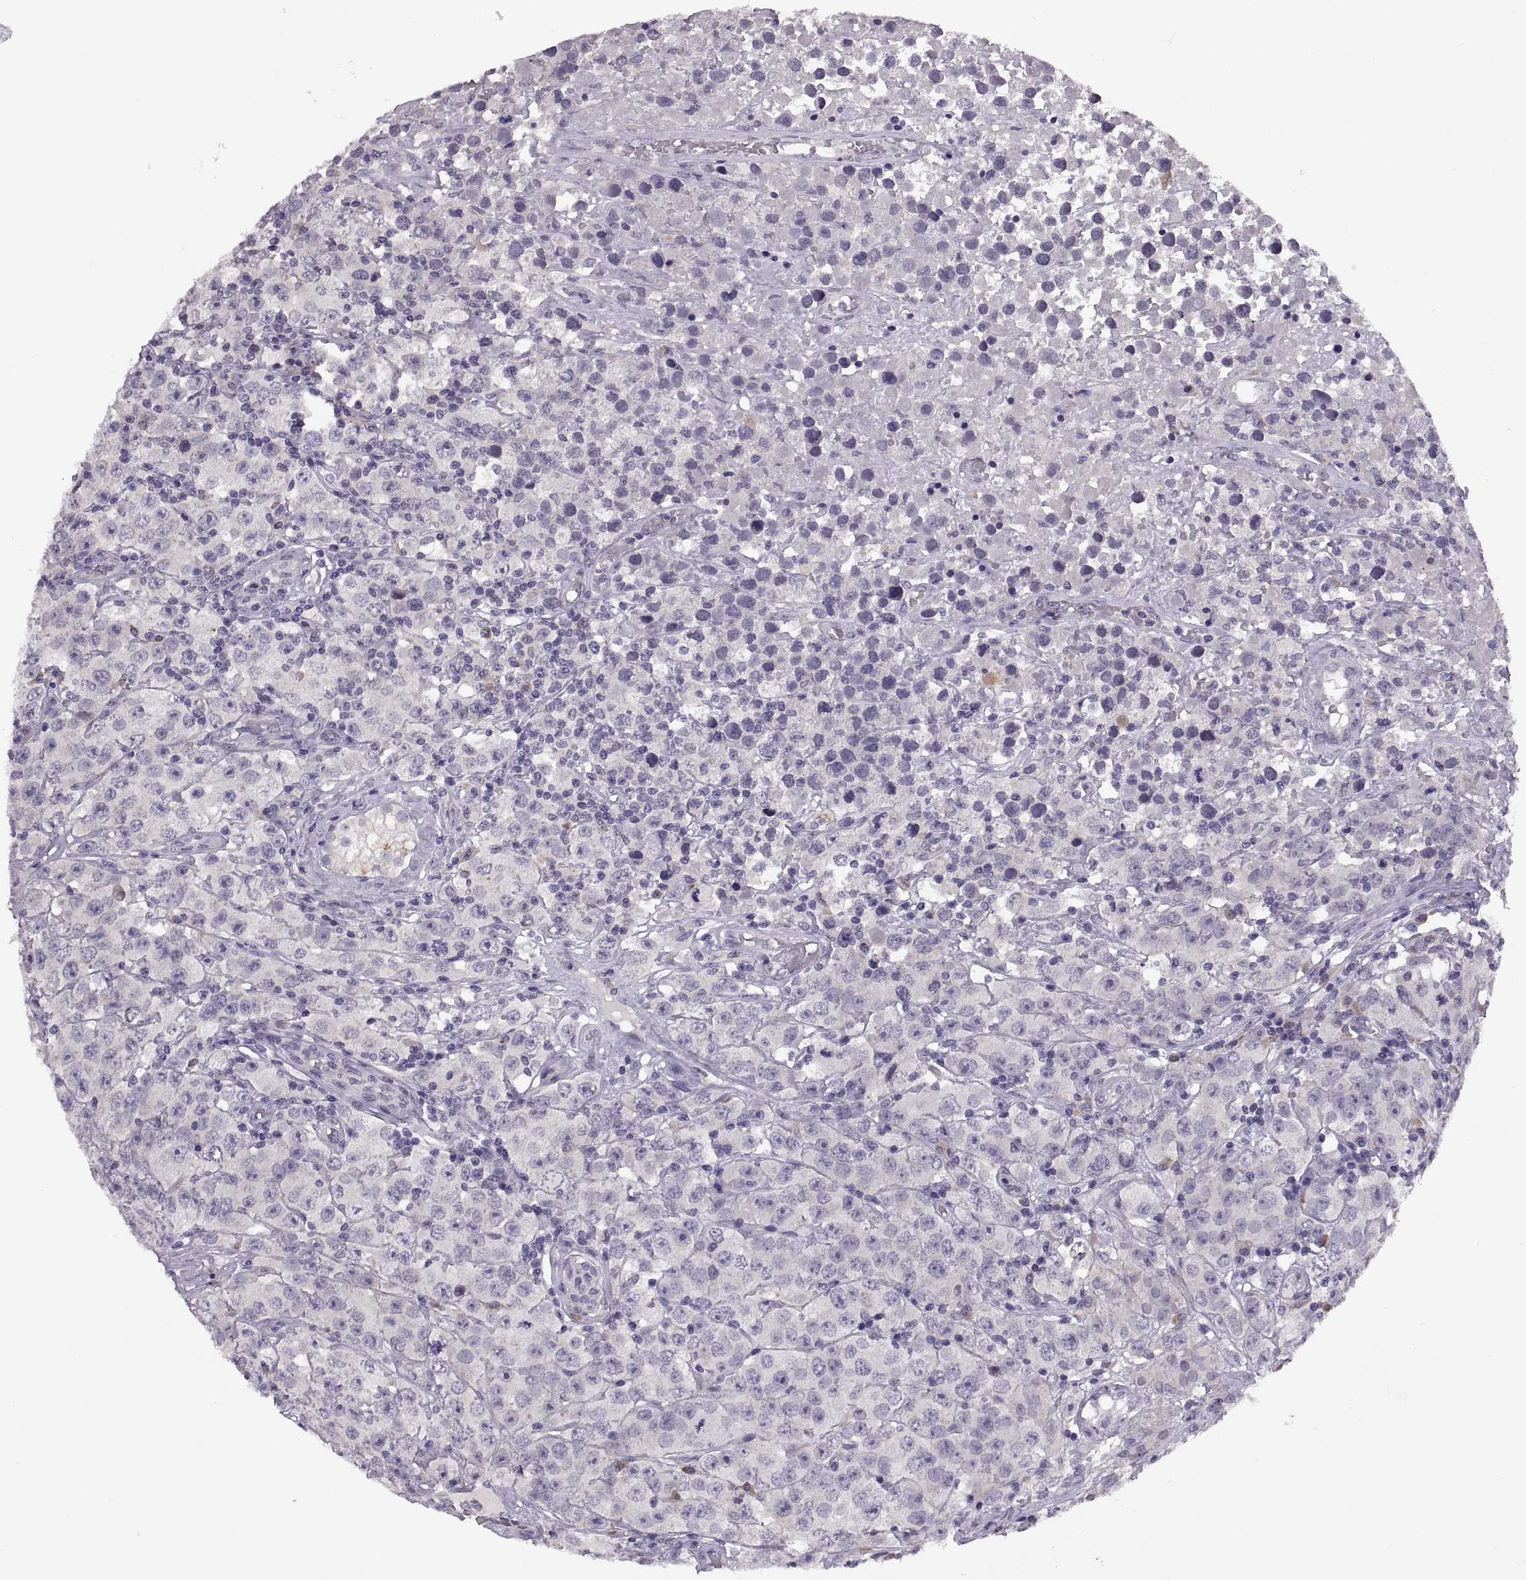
{"staining": {"intensity": "negative", "quantity": "none", "location": "none"}, "tissue": "testis cancer", "cell_type": "Tumor cells", "image_type": "cancer", "snomed": [{"axis": "morphology", "description": "Seminoma, NOS"}, {"axis": "topography", "description": "Testis"}], "caption": "Immunohistochemistry of testis cancer reveals no positivity in tumor cells.", "gene": "ADH6", "patient": {"sex": "male", "age": 52}}